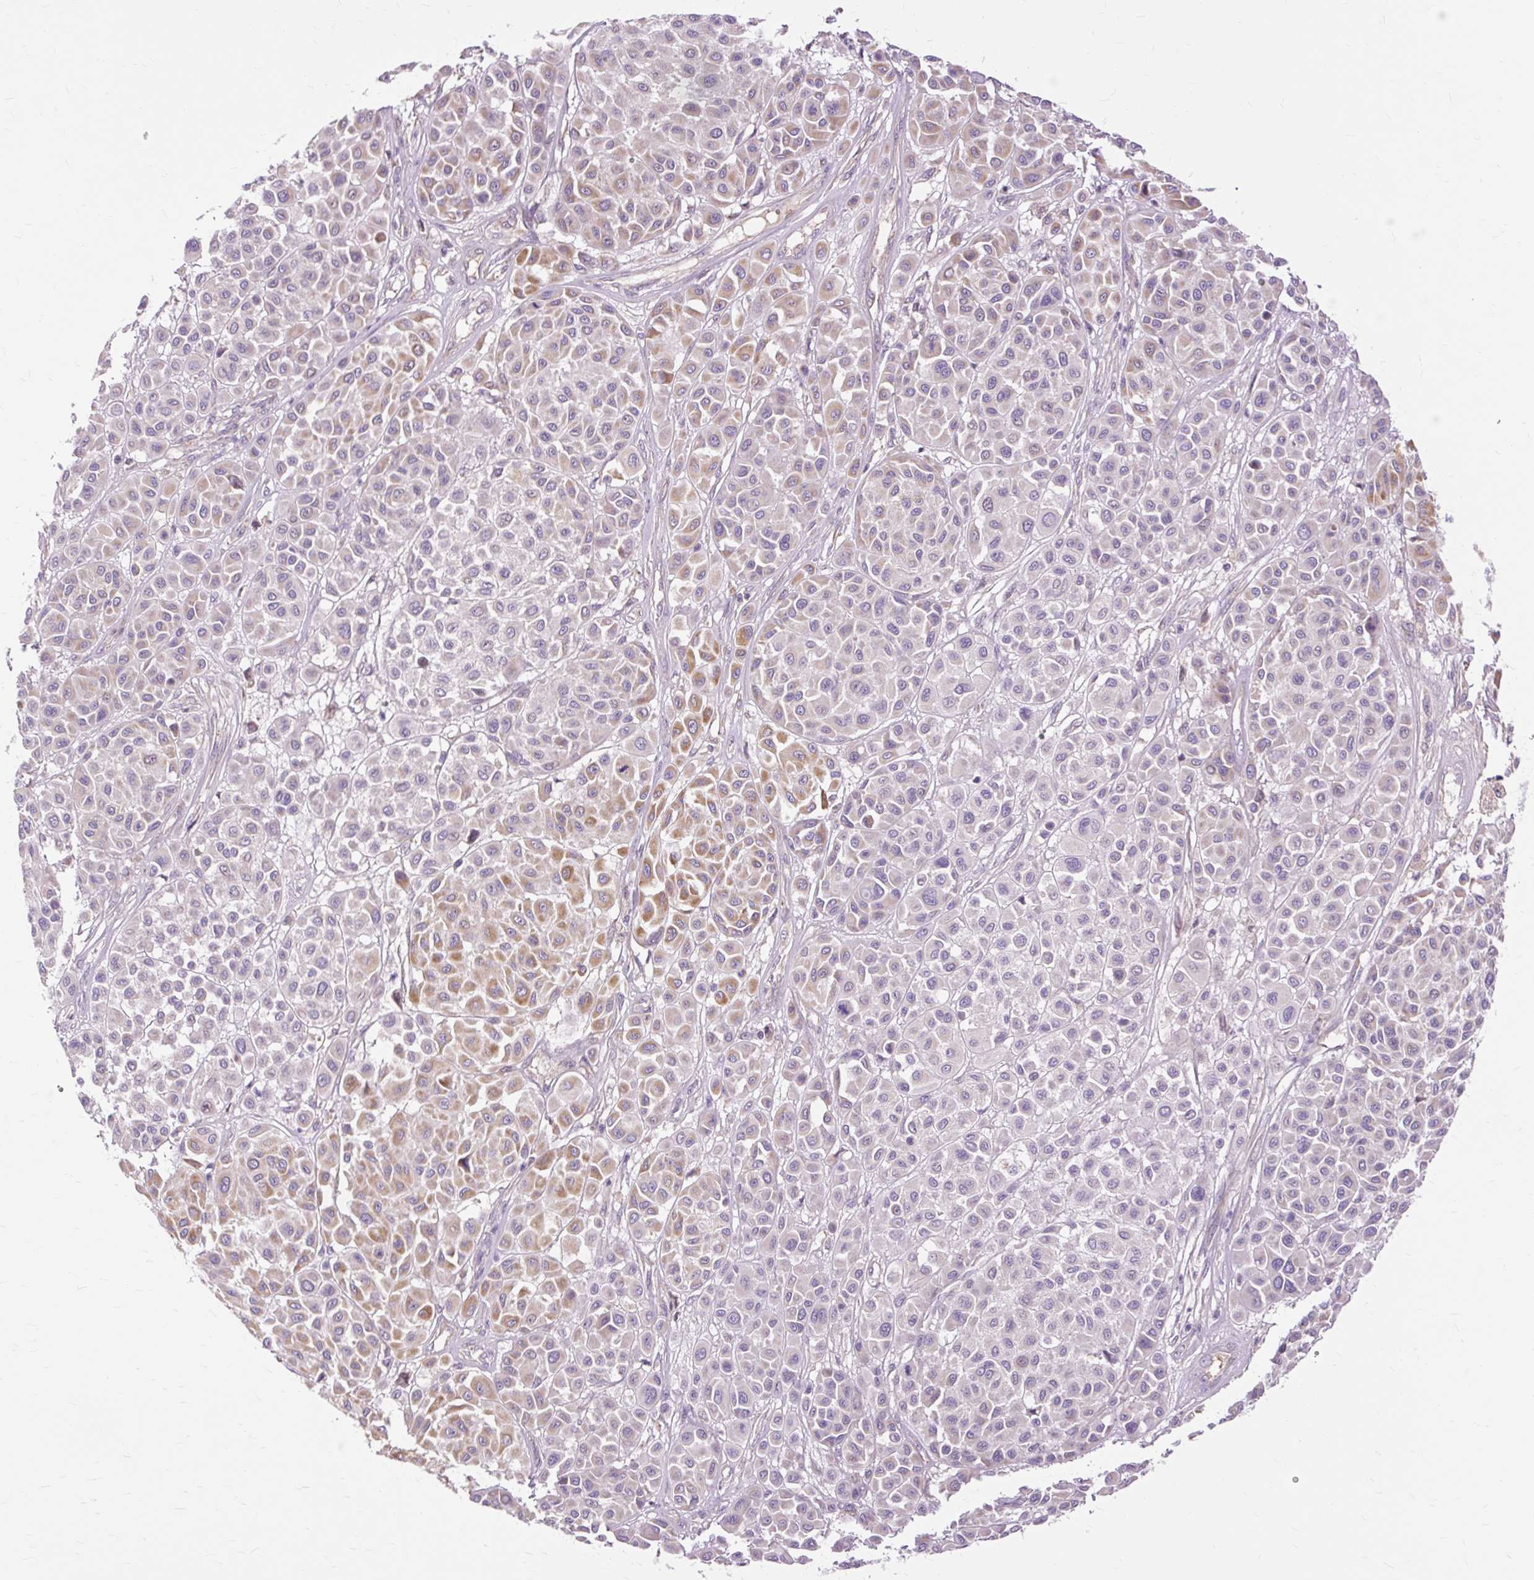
{"staining": {"intensity": "weak", "quantity": "<25%", "location": "cytoplasmic/membranous"}, "tissue": "melanoma", "cell_type": "Tumor cells", "image_type": "cancer", "snomed": [{"axis": "morphology", "description": "Malignant melanoma, Metastatic site"}, {"axis": "topography", "description": "Soft tissue"}], "caption": "There is no significant expression in tumor cells of melanoma. Nuclei are stained in blue.", "gene": "PDZD2", "patient": {"sex": "male", "age": 41}}